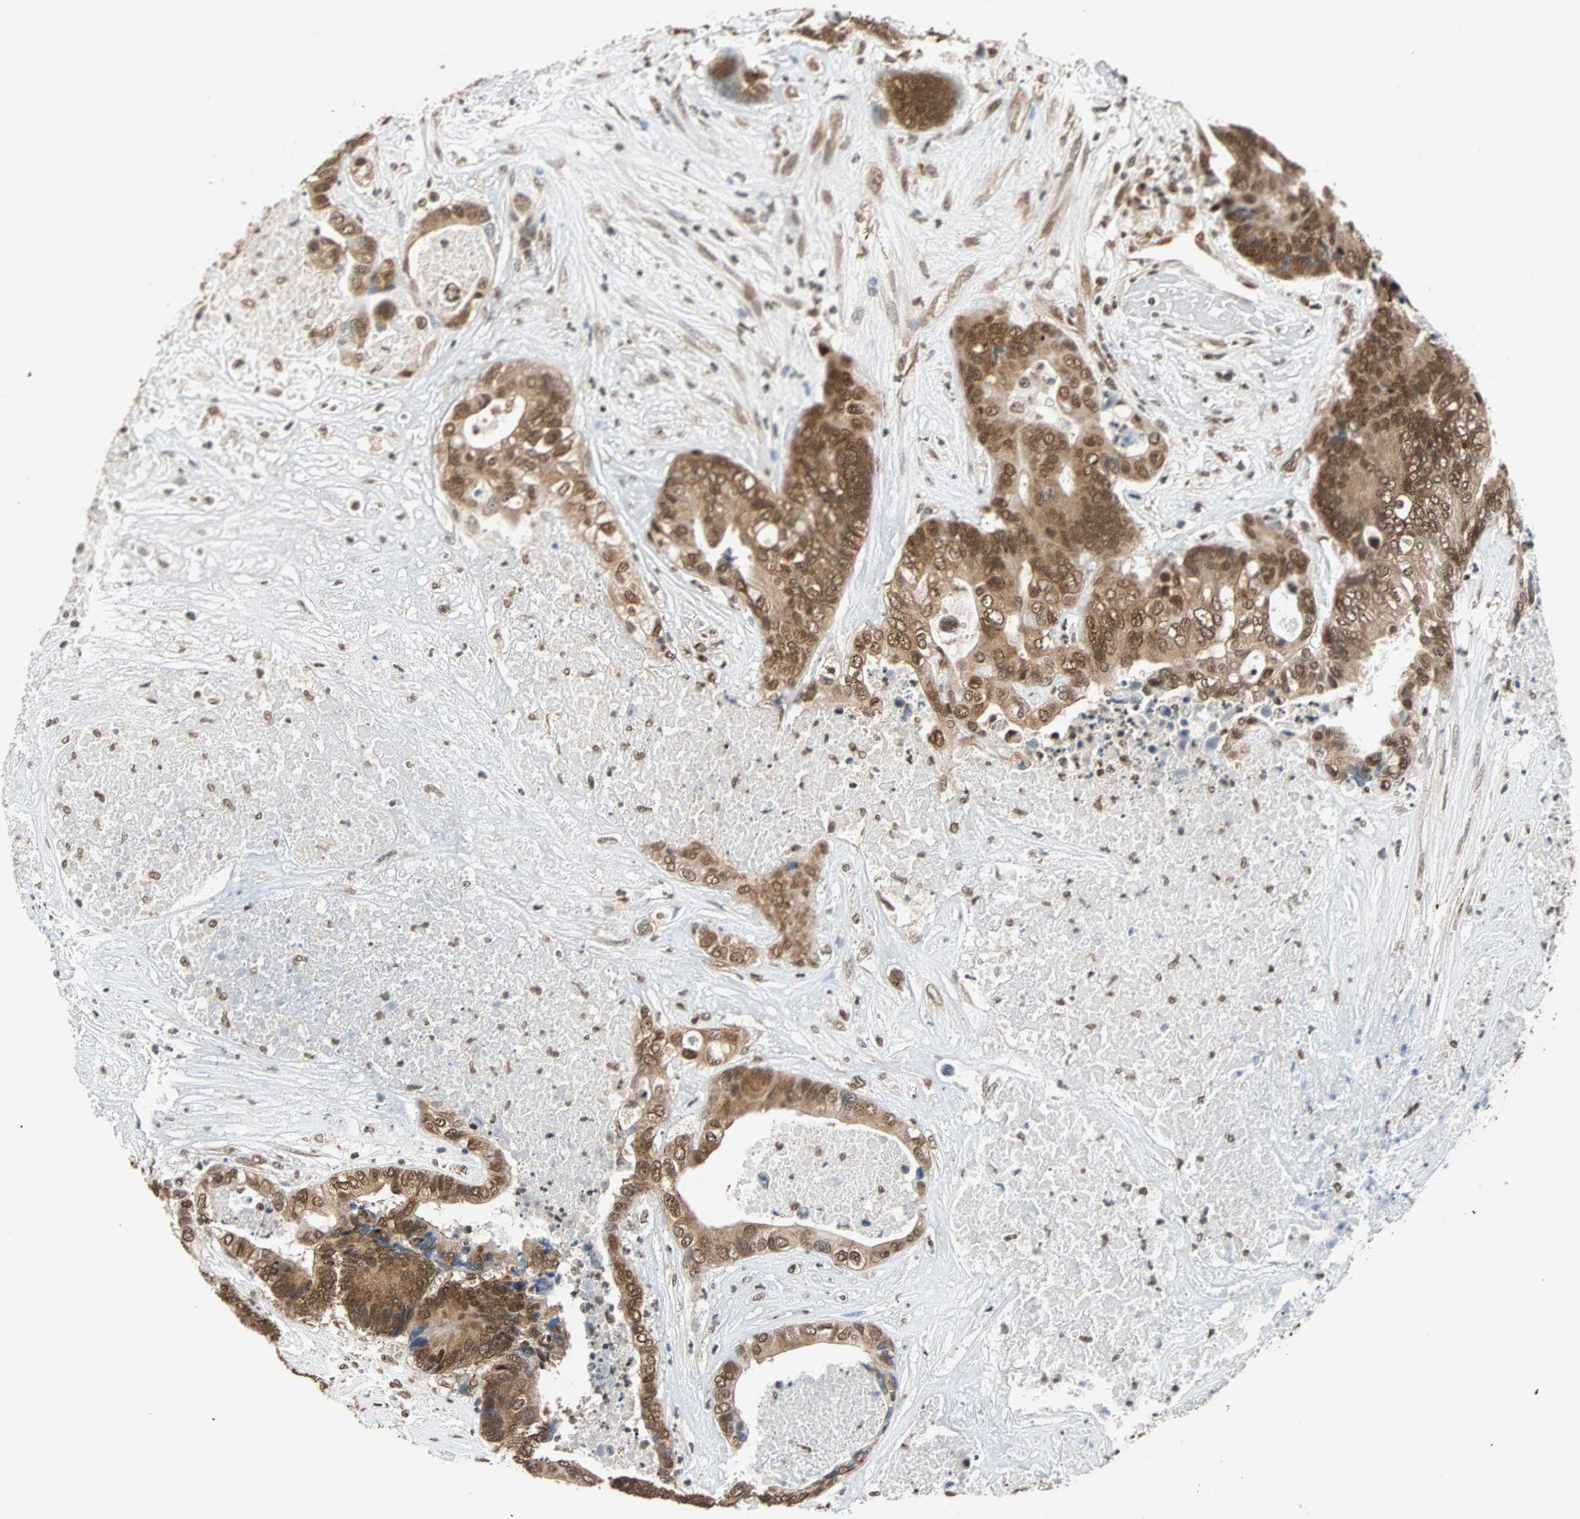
{"staining": {"intensity": "moderate", "quantity": ">75%", "location": "cytoplasmic/membranous,nuclear"}, "tissue": "colorectal cancer", "cell_type": "Tumor cells", "image_type": "cancer", "snomed": [{"axis": "morphology", "description": "Adenocarcinoma, NOS"}, {"axis": "topography", "description": "Rectum"}], "caption": "A high-resolution micrograph shows immunohistochemistry (IHC) staining of colorectal adenocarcinoma, which shows moderate cytoplasmic/membranous and nuclear expression in approximately >75% of tumor cells.", "gene": "DAZAP1", "patient": {"sex": "male", "age": 55}}